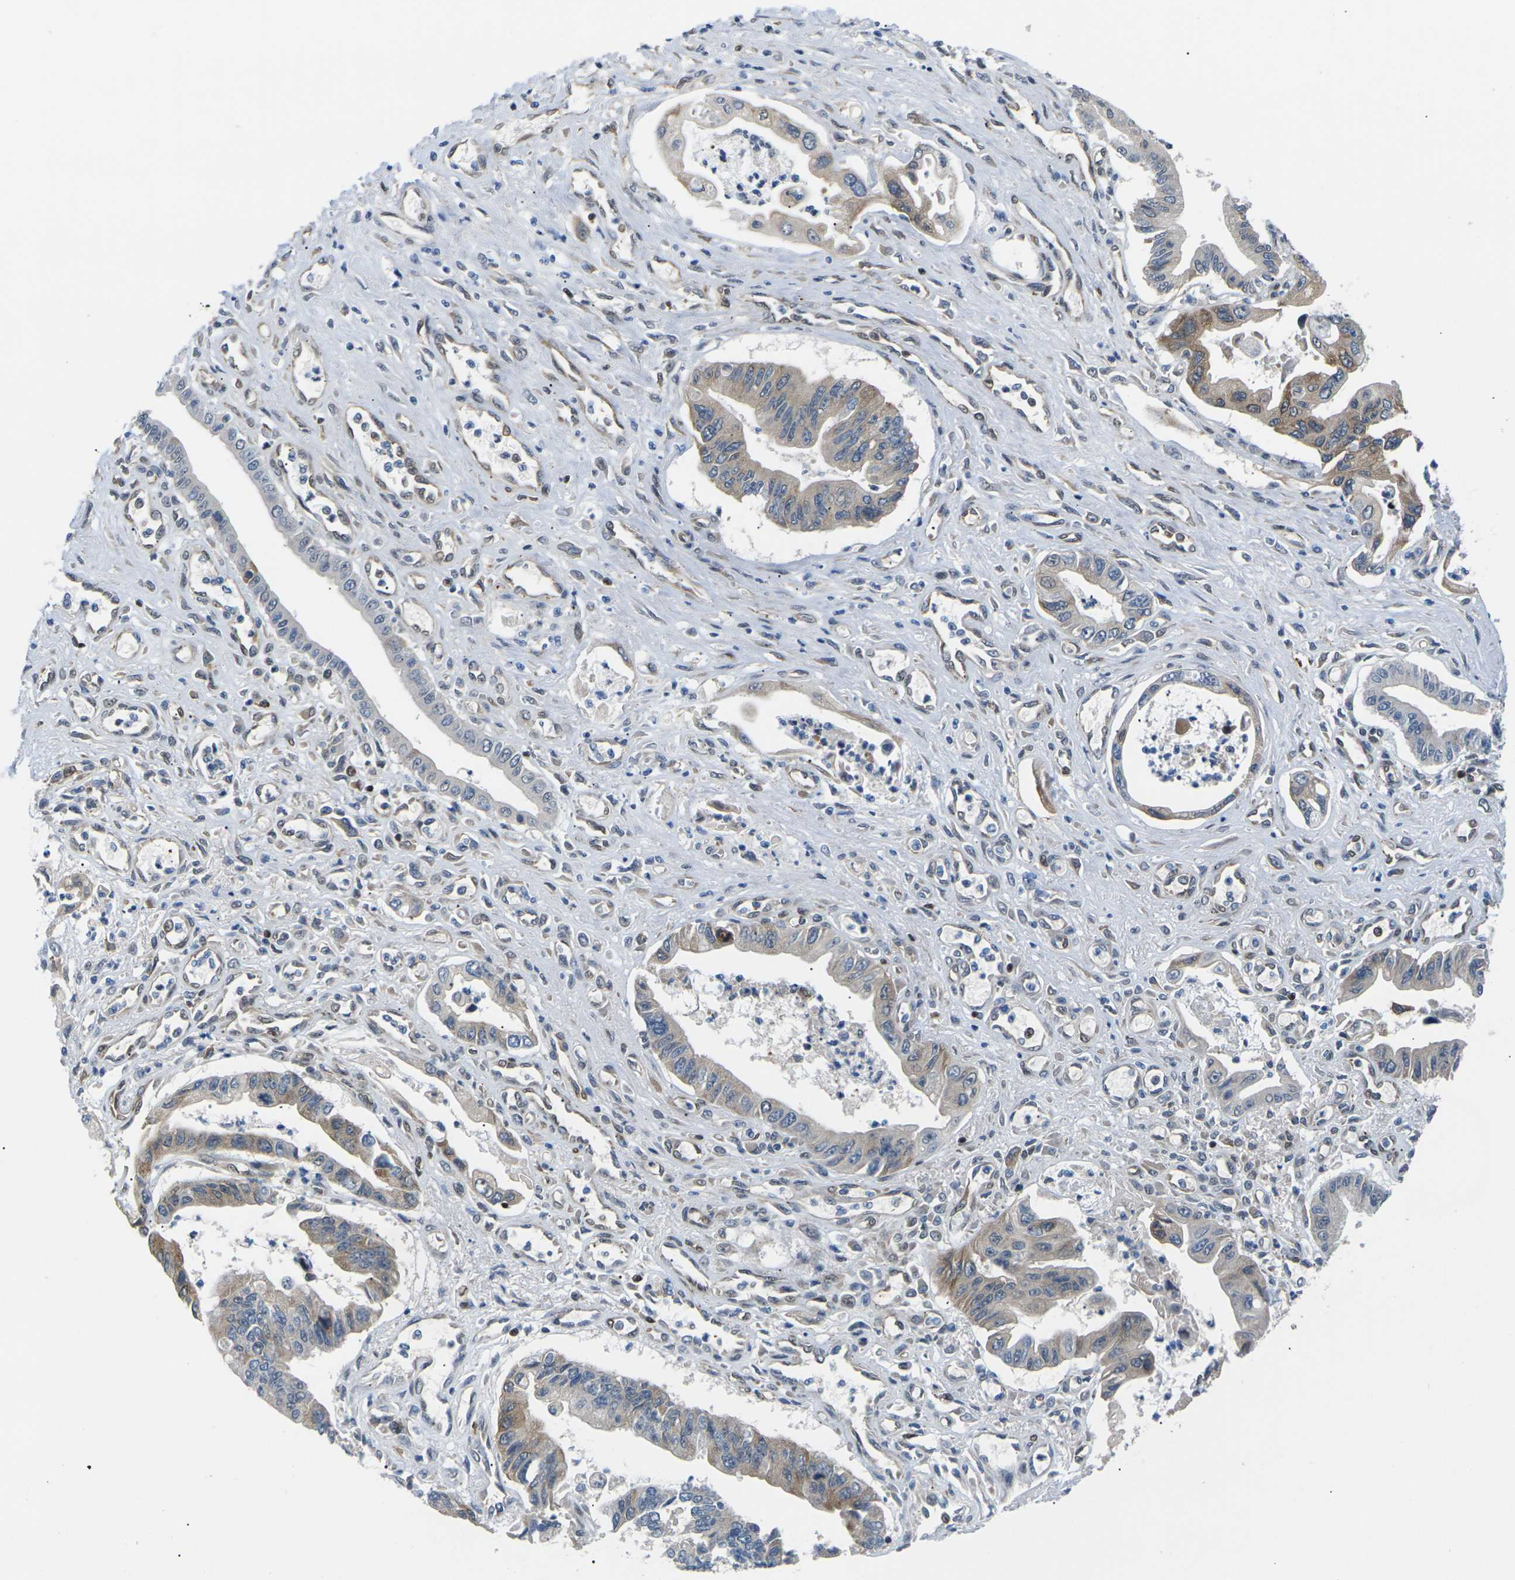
{"staining": {"intensity": "moderate", "quantity": "<25%", "location": "cytoplasmic/membranous"}, "tissue": "pancreatic cancer", "cell_type": "Tumor cells", "image_type": "cancer", "snomed": [{"axis": "morphology", "description": "Adenocarcinoma, NOS"}, {"axis": "topography", "description": "Pancreas"}], "caption": "Moderate cytoplasmic/membranous protein positivity is seen in about <25% of tumor cells in pancreatic adenocarcinoma.", "gene": "RPS6KA3", "patient": {"sex": "male", "age": 56}}